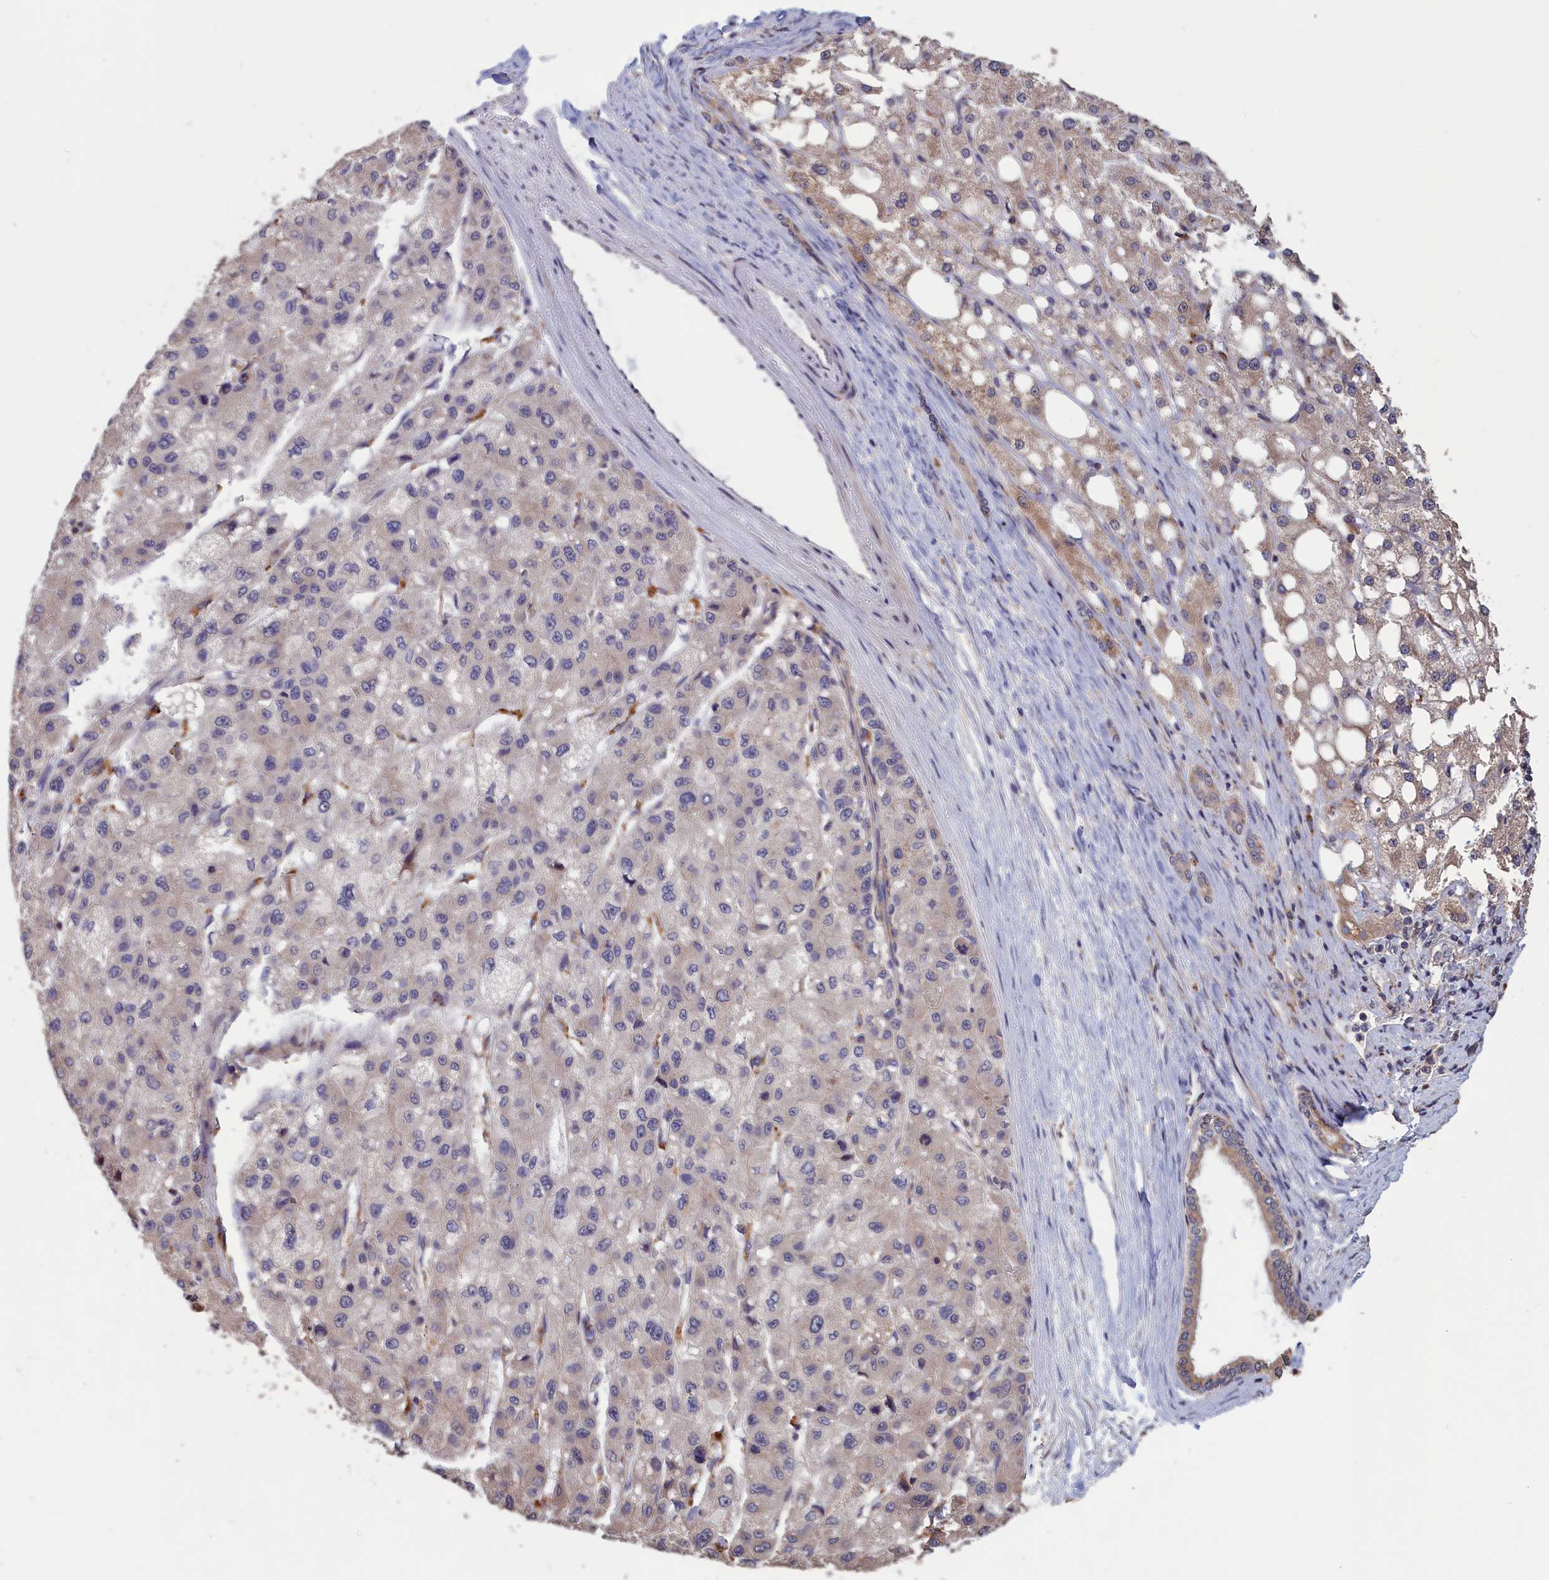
{"staining": {"intensity": "weak", "quantity": "<25%", "location": "cytoplasmic/membranous"}, "tissue": "liver cancer", "cell_type": "Tumor cells", "image_type": "cancer", "snomed": [{"axis": "morphology", "description": "Carcinoma, Hepatocellular, NOS"}, {"axis": "topography", "description": "Liver"}], "caption": "Immunohistochemistry (IHC) histopathology image of neoplastic tissue: liver cancer (hepatocellular carcinoma) stained with DAB exhibits no significant protein staining in tumor cells.", "gene": "CACTIN", "patient": {"sex": "male", "age": 80}}